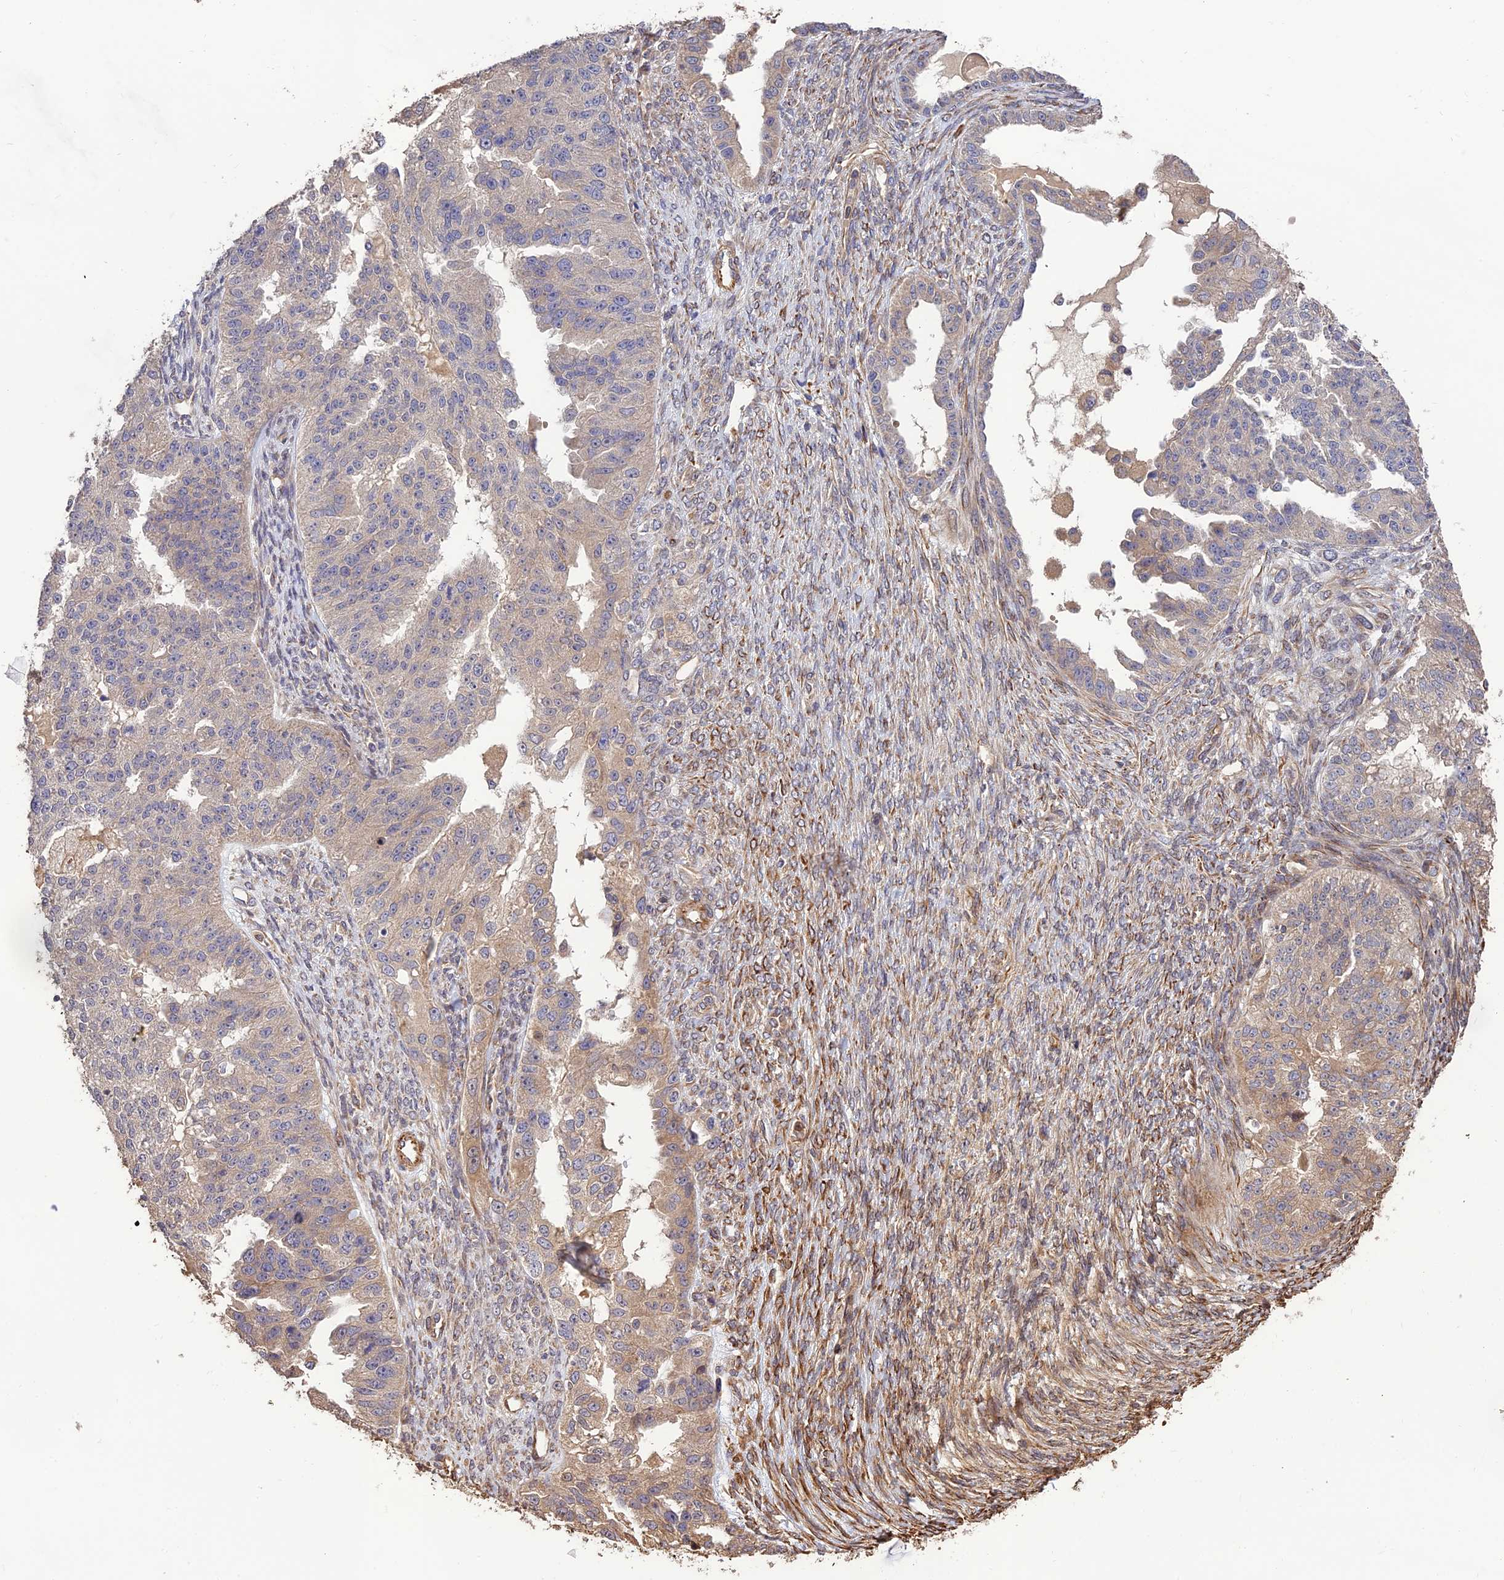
{"staining": {"intensity": "weak", "quantity": "<25%", "location": "cytoplasmic/membranous"}, "tissue": "ovarian cancer", "cell_type": "Tumor cells", "image_type": "cancer", "snomed": [{"axis": "morphology", "description": "Cystadenocarcinoma, serous, NOS"}, {"axis": "topography", "description": "Ovary"}], "caption": "The micrograph demonstrates no staining of tumor cells in serous cystadenocarcinoma (ovarian).", "gene": "CREBL2", "patient": {"sex": "female", "age": 58}}